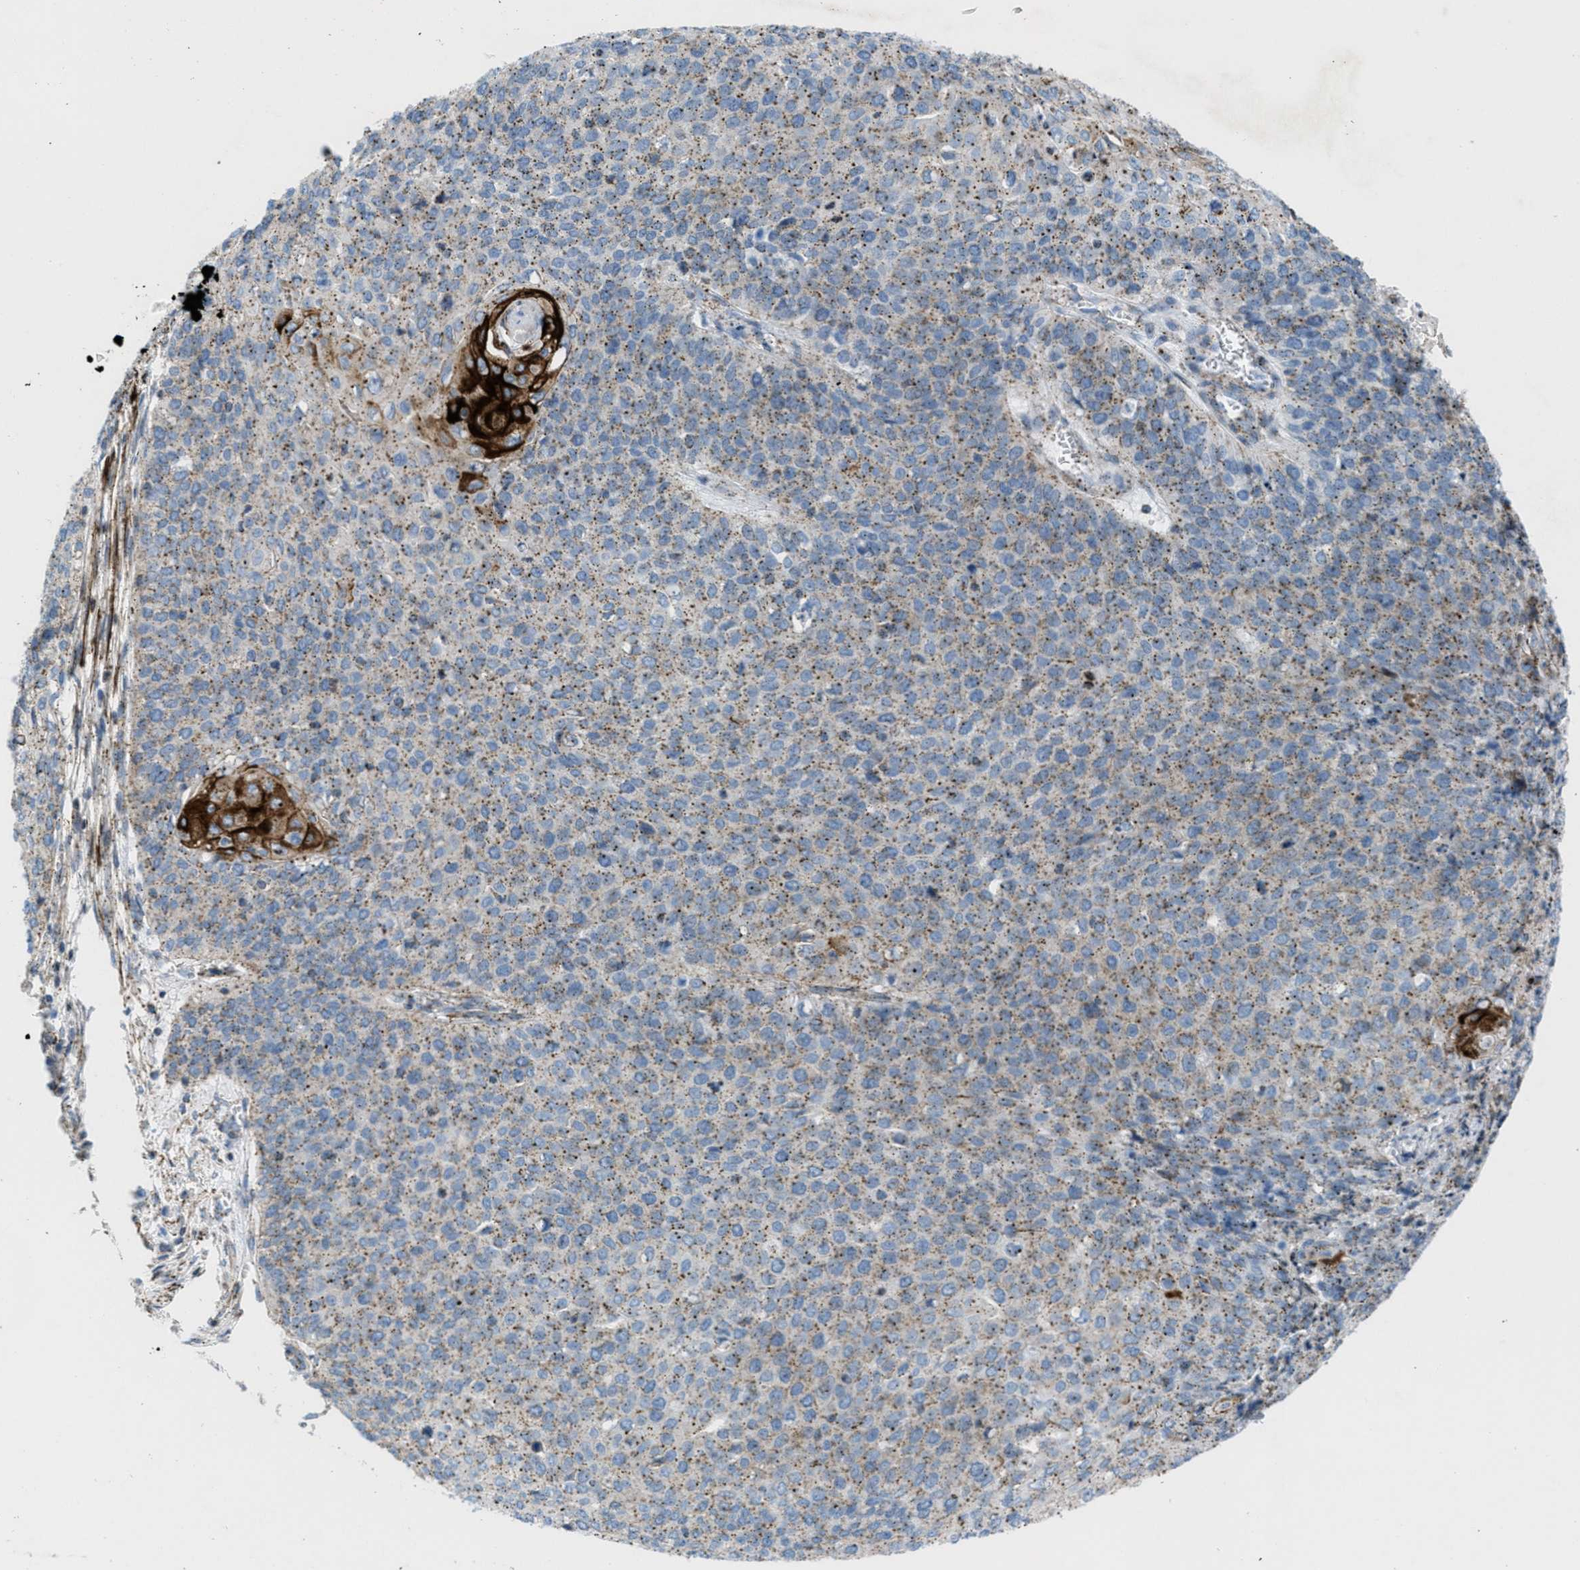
{"staining": {"intensity": "moderate", "quantity": ">75%", "location": "cytoplasmic/membranous"}, "tissue": "cervical cancer", "cell_type": "Tumor cells", "image_type": "cancer", "snomed": [{"axis": "morphology", "description": "Squamous cell carcinoma, NOS"}, {"axis": "topography", "description": "Cervix"}], "caption": "Immunohistochemical staining of squamous cell carcinoma (cervical) exhibits moderate cytoplasmic/membranous protein expression in about >75% of tumor cells.", "gene": "MFSD13A", "patient": {"sex": "female", "age": 39}}